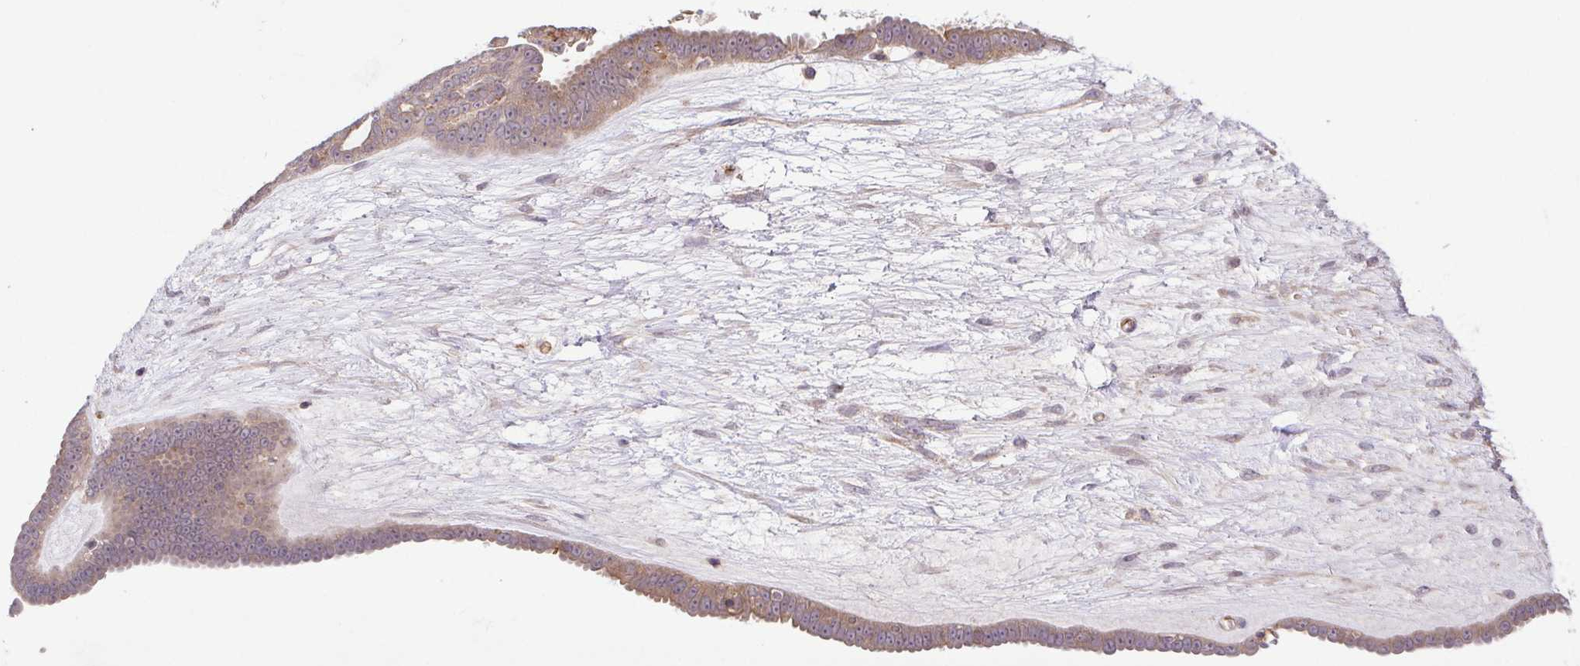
{"staining": {"intensity": "moderate", "quantity": ">75%", "location": "cytoplasmic/membranous"}, "tissue": "ovarian cancer", "cell_type": "Tumor cells", "image_type": "cancer", "snomed": [{"axis": "morphology", "description": "Cystadenocarcinoma, serous, NOS"}, {"axis": "topography", "description": "Ovary"}], "caption": "A medium amount of moderate cytoplasmic/membranous positivity is present in about >75% of tumor cells in ovarian cancer tissue.", "gene": "IDE", "patient": {"sex": "female", "age": 71}}